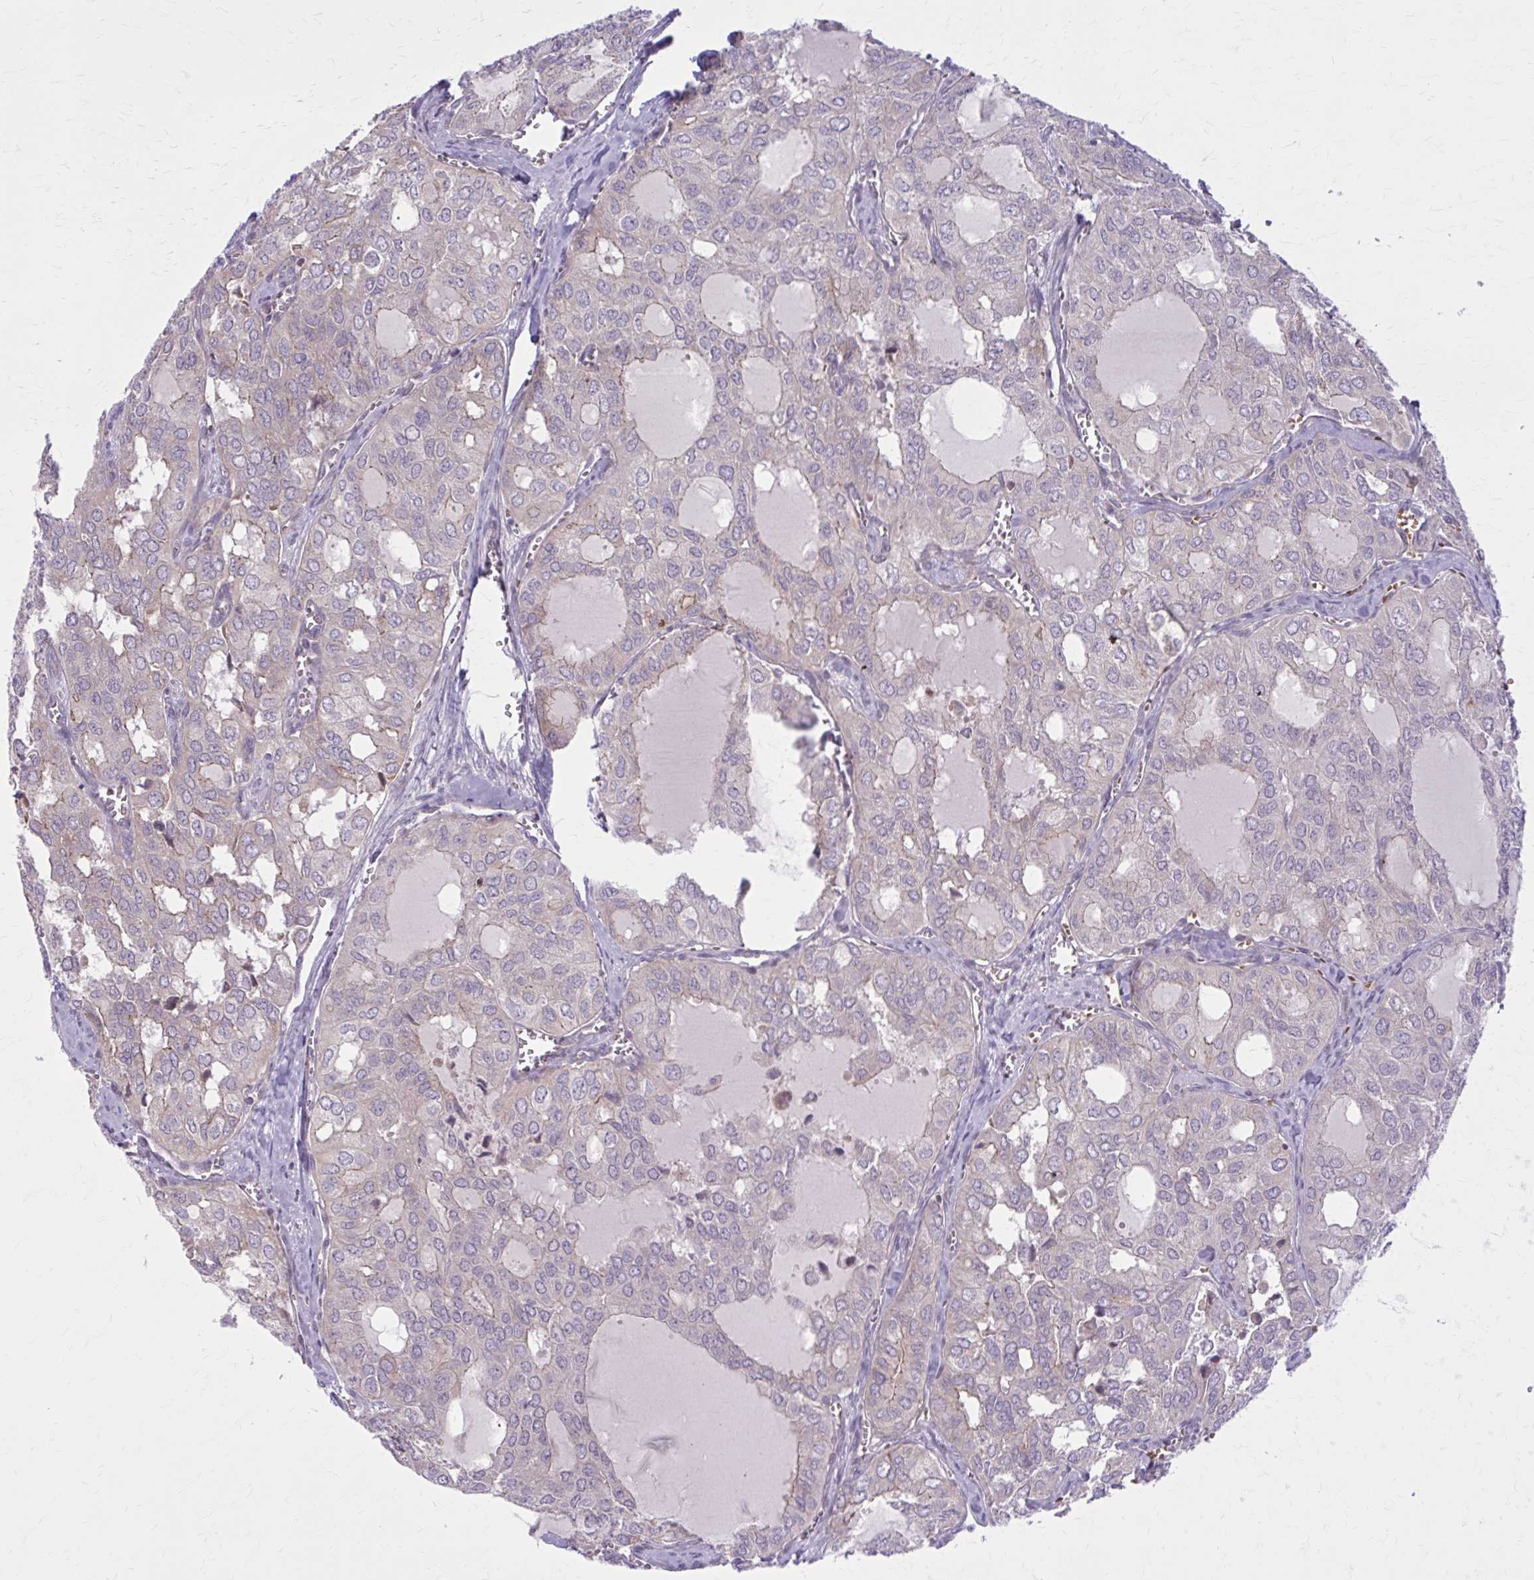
{"staining": {"intensity": "negative", "quantity": "none", "location": "none"}, "tissue": "thyroid cancer", "cell_type": "Tumor cells", "image_type": "cancer", "snomed": [{"axis": "morphology", "description": "Follicular adenoma carcinoma, NOS"}, {"axis": "topography", "description": "Thyroid gland"}], "caption": "Immunohistochemistry of human thyroid follicular adenoma carcinoma displays no positivity in tumor cells.", "gene": "SNF8", "patient": {"sex": "male", "age": 75}}